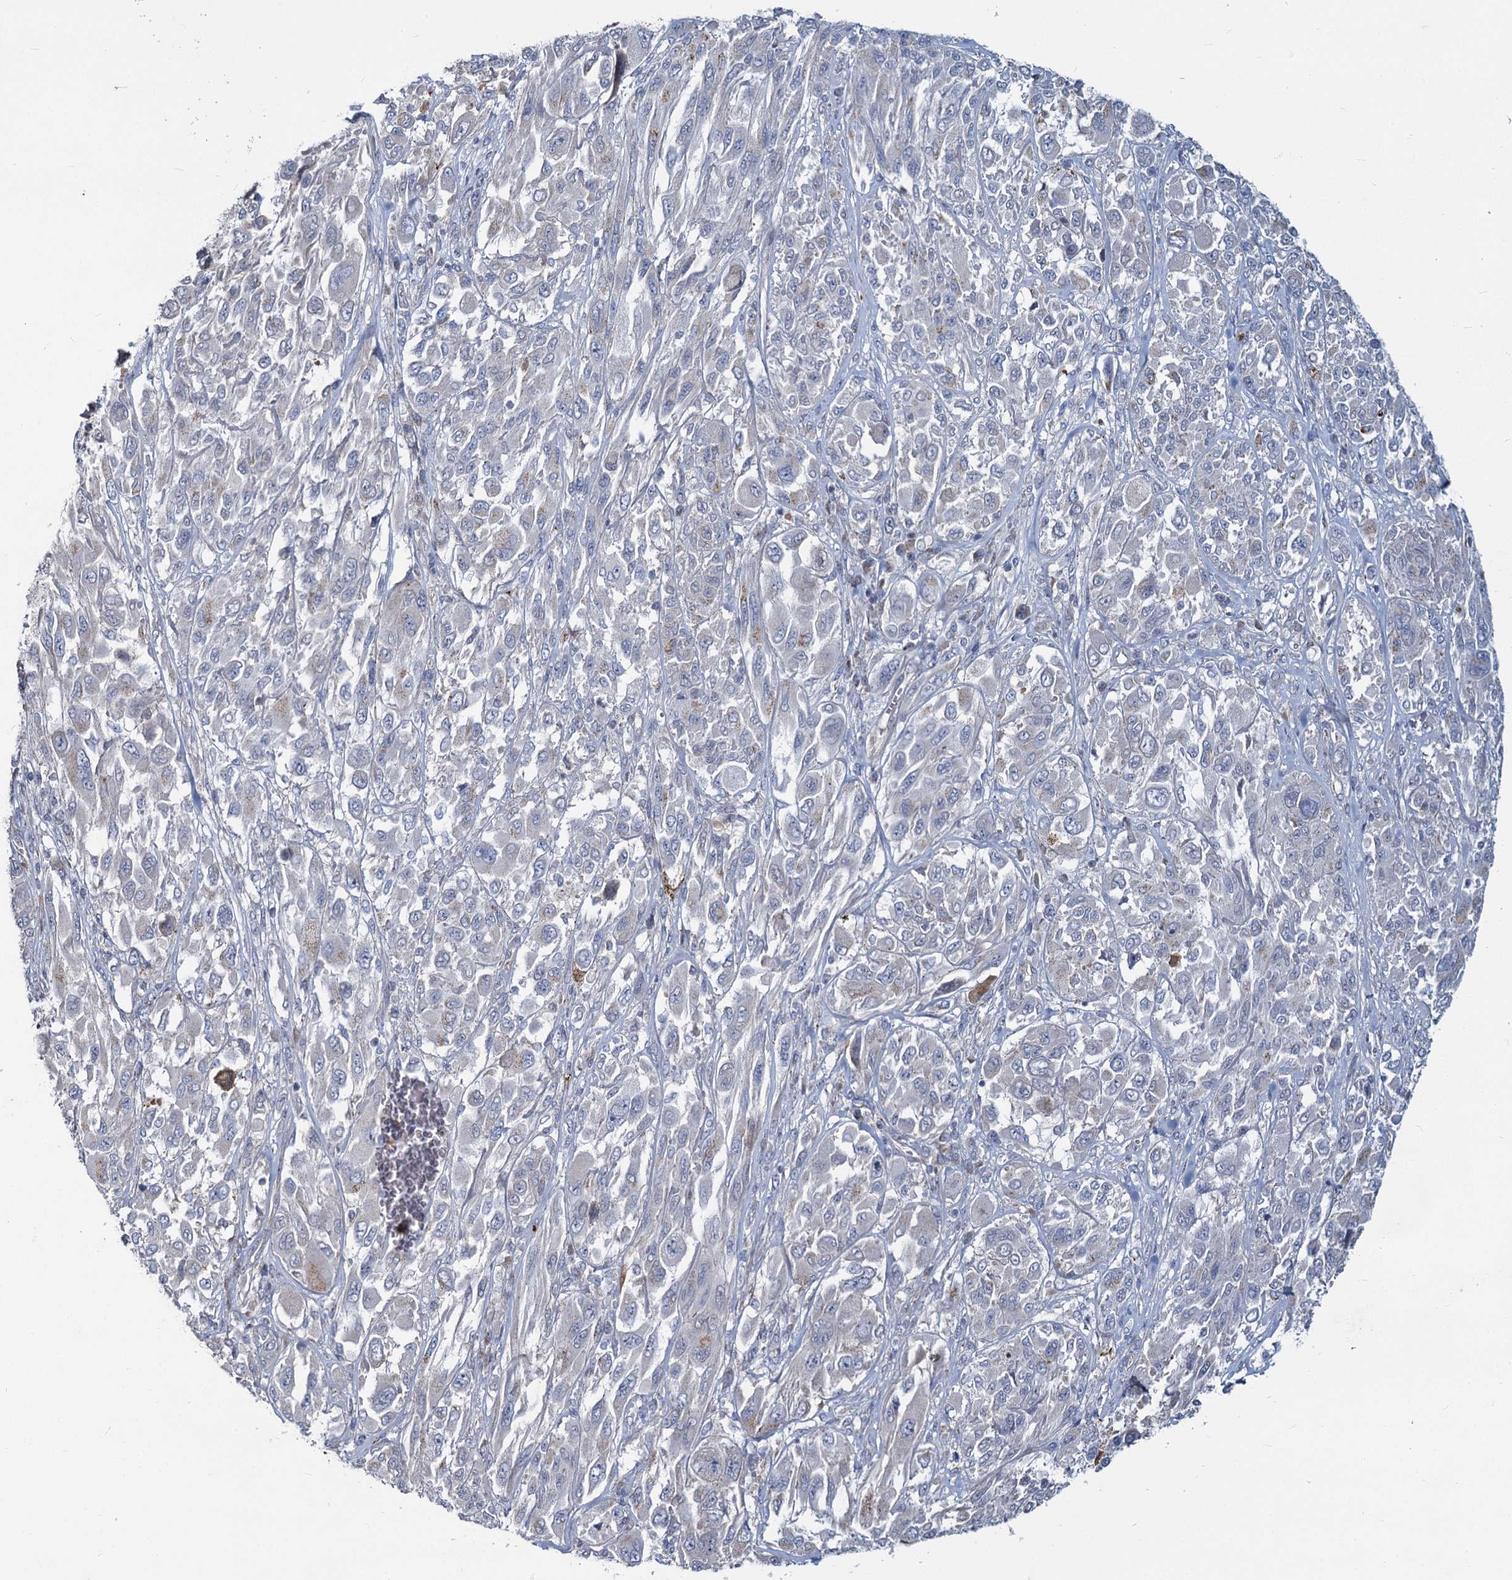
{"staining": {"intensity": "negative", "quantity": "none", "location": "none"}, "tissue": "melanoma", "cell_type": "Tumor cells", "image_type": "cancer", "snomed": [{"axis": "morphology", "description": "Malignant melanoma, NOS"}, {"axis": "topography", "description": "Skin"}], "caption": "Immunohistochemistry of melanoma displays no positivity in tumor cells.", "gene": "DCUN1D2", "patient": {"sex": "female", "age": 91}}